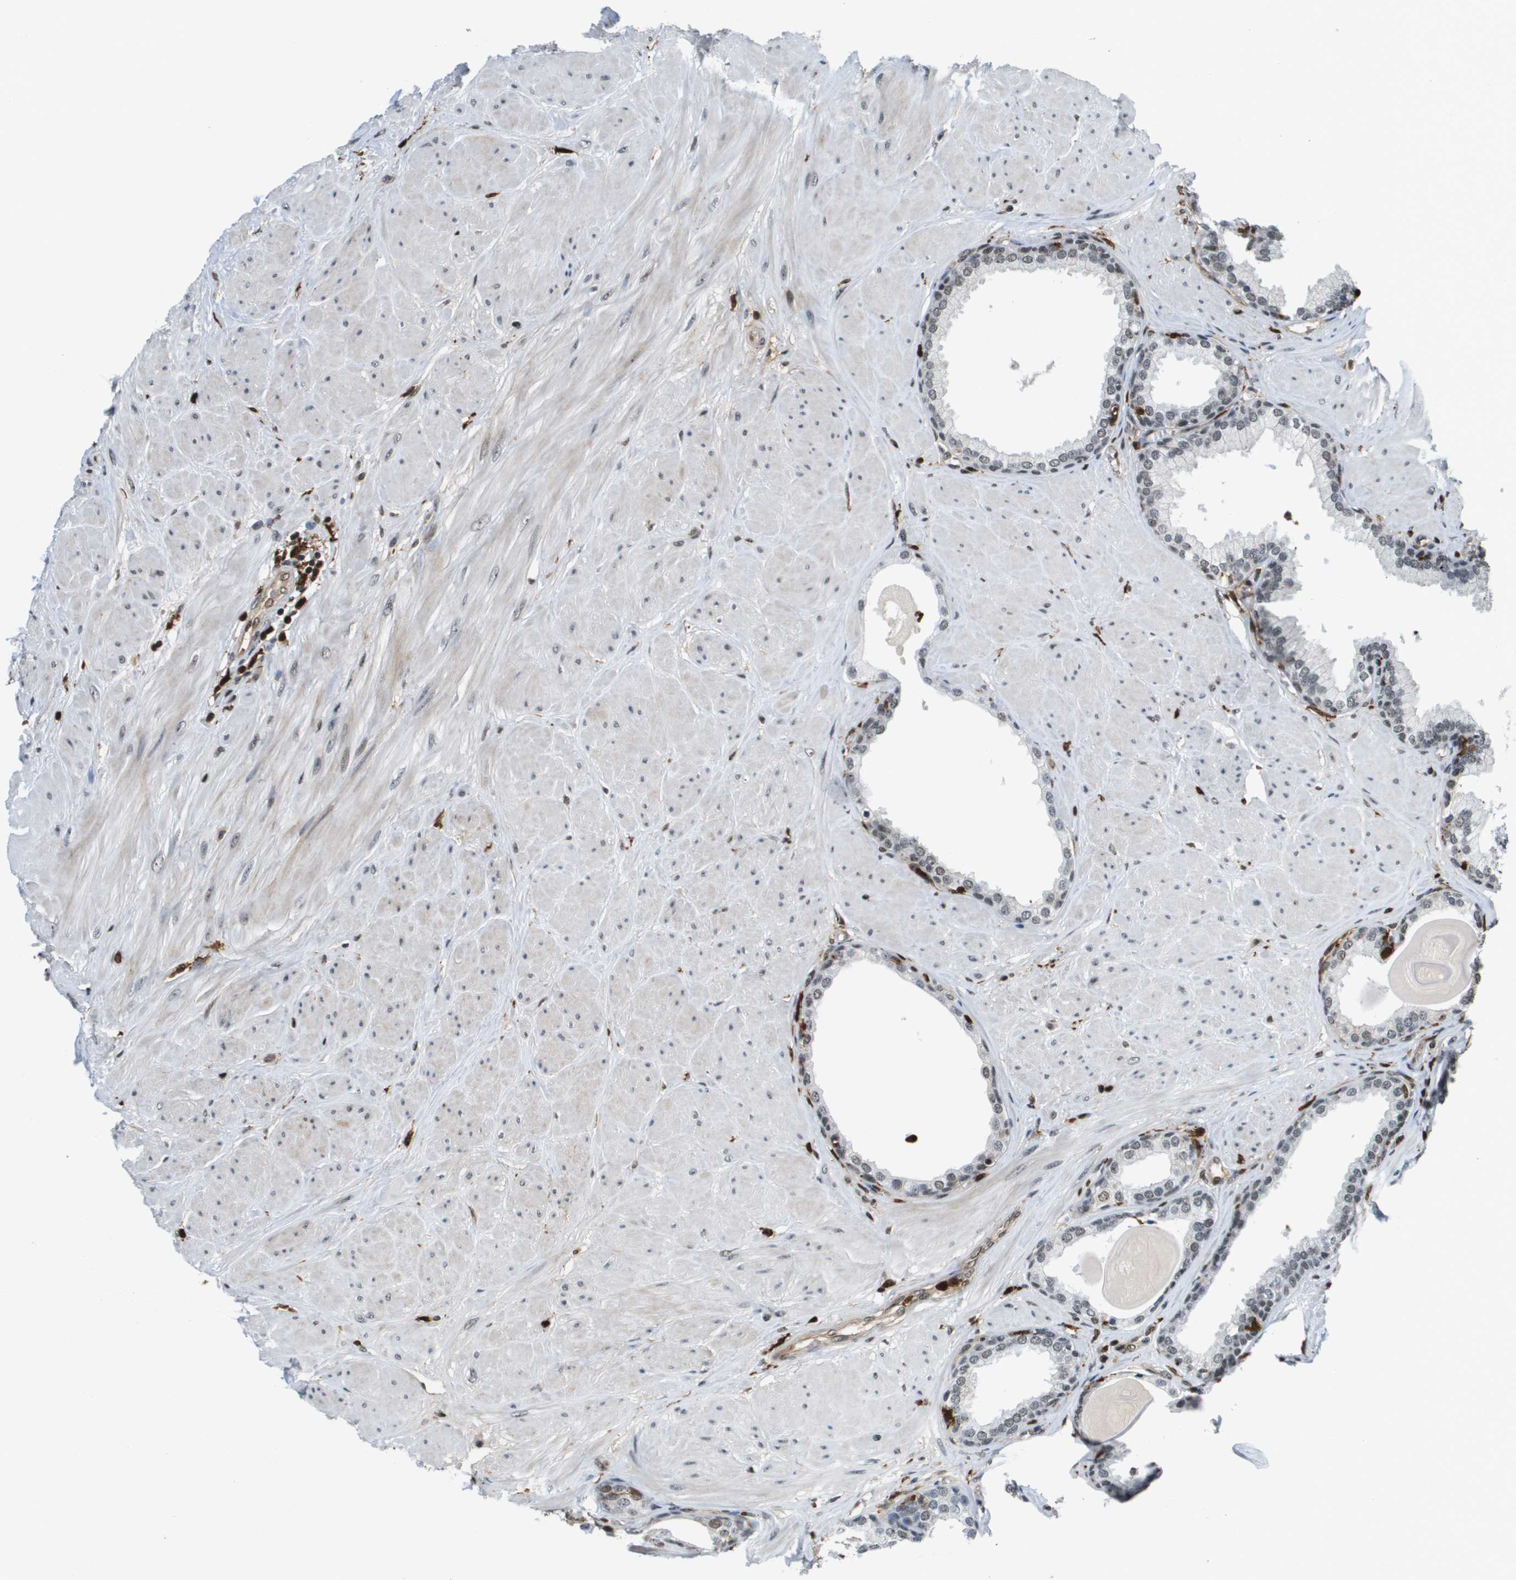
{"staining": {"intensity": "weak", "quantity": ">75%", "location": "nuclear"}, "tissue": "prostate", "cell_type": "Glandular cells", "image_type": "normal", "snomed": [{"axis": "morphology", "description": "Normal tissue, NOS"}, {"axis": "topography", "description": "Prostate"}], "caption": "A brown stain highlights weak nuclear expression of a protein in glandular cells of unremarkable prostate.", "gene": "EP400", "patient": {"sex": "male", "age": 51}}